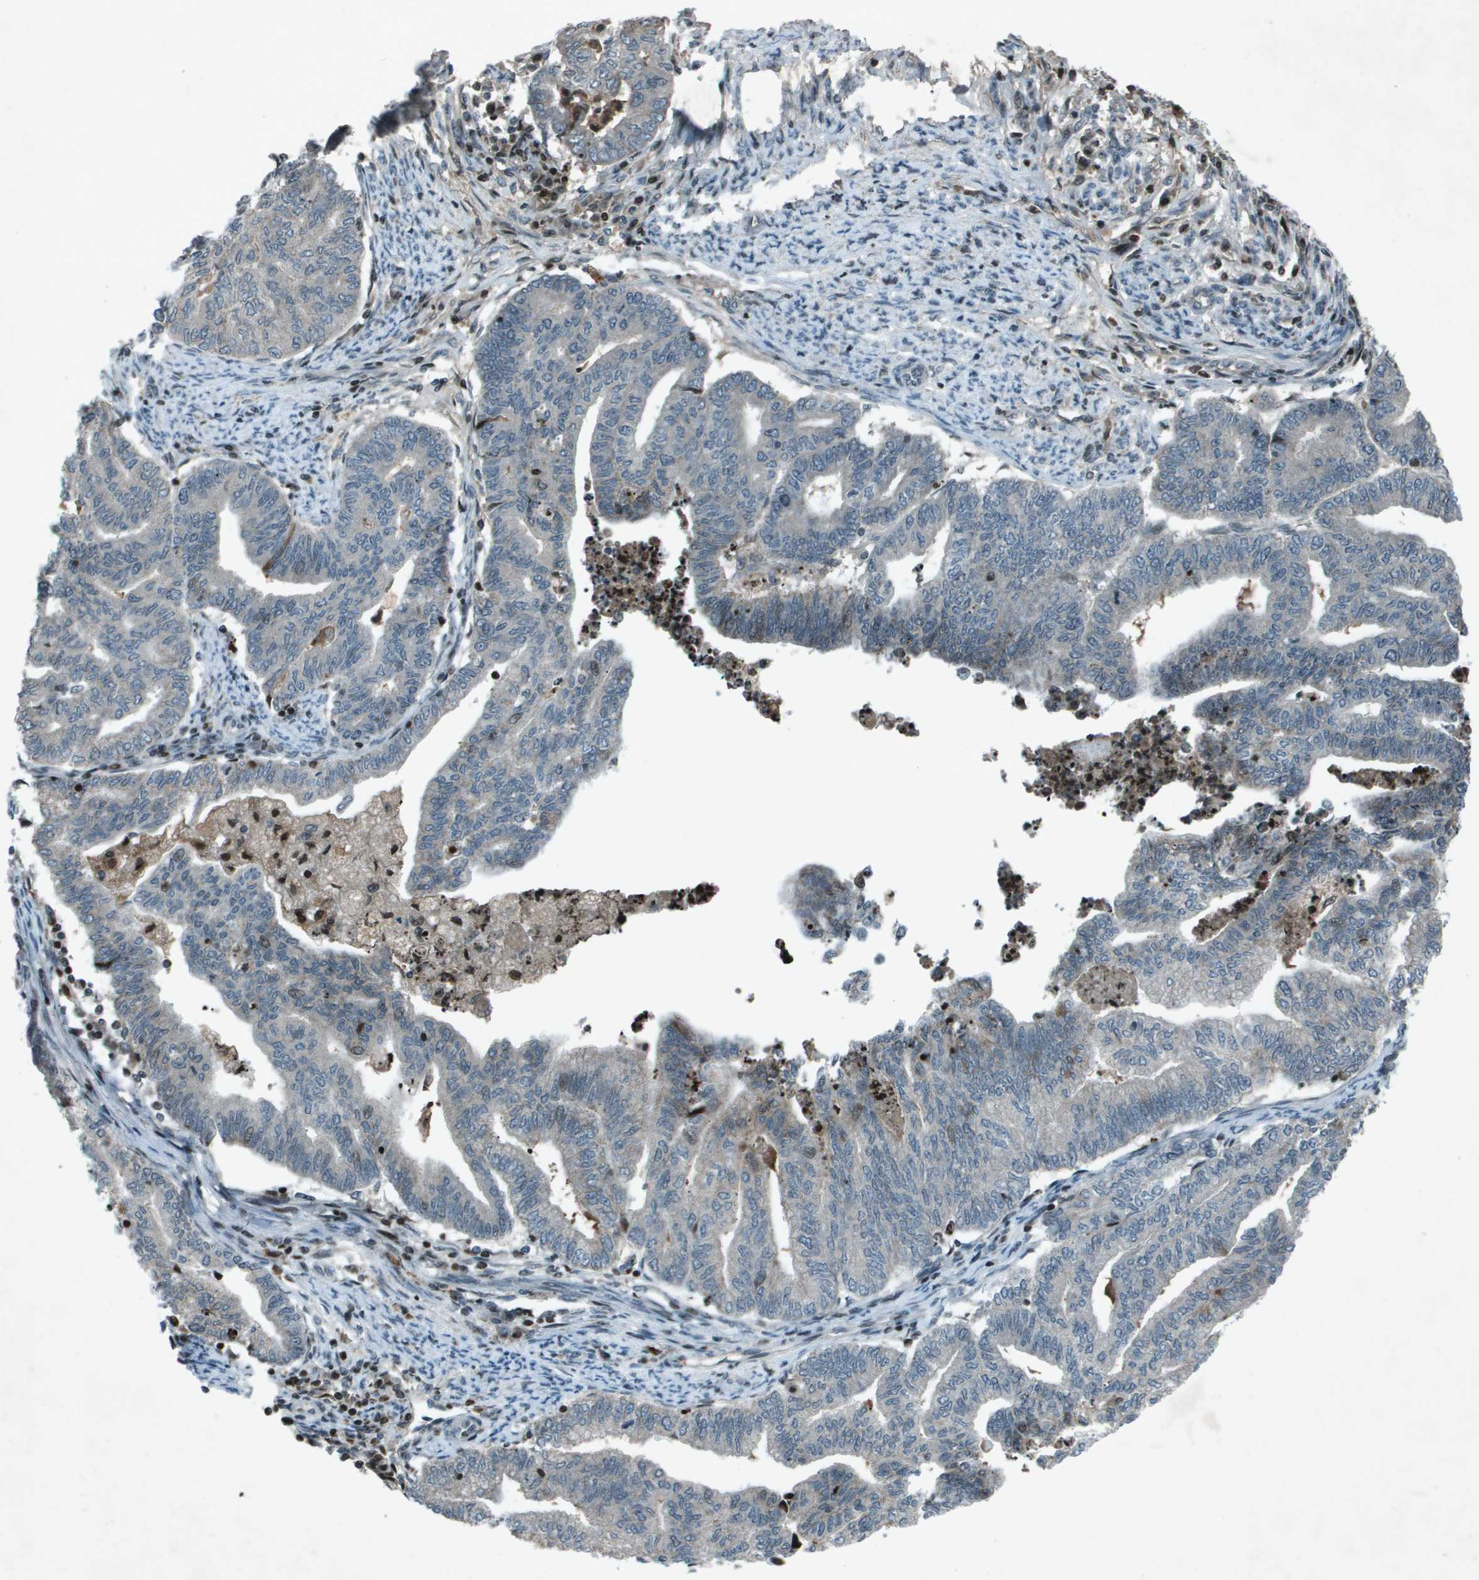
{"staining": {"intensity": "negative", "quantity": "none", "location": "none"}, "tissue": "endometrial cancer", "cell_type": "Tumor cells", "image_type": "cancer", "snomed": [{"axis": "morphology", "description": "Adenocarcinoma, NOS"}, {"axis": "topography", "description": "Endometrium"}], "caption": "There is no significant expression in tumor cells of endometrial cancer (adenocarcinoma). (Immunohistochemistry (ihc), brightfield microscopy, high magnification).", "gene": "CXCL12", "patient": {"sex": "female", "age": 79}}